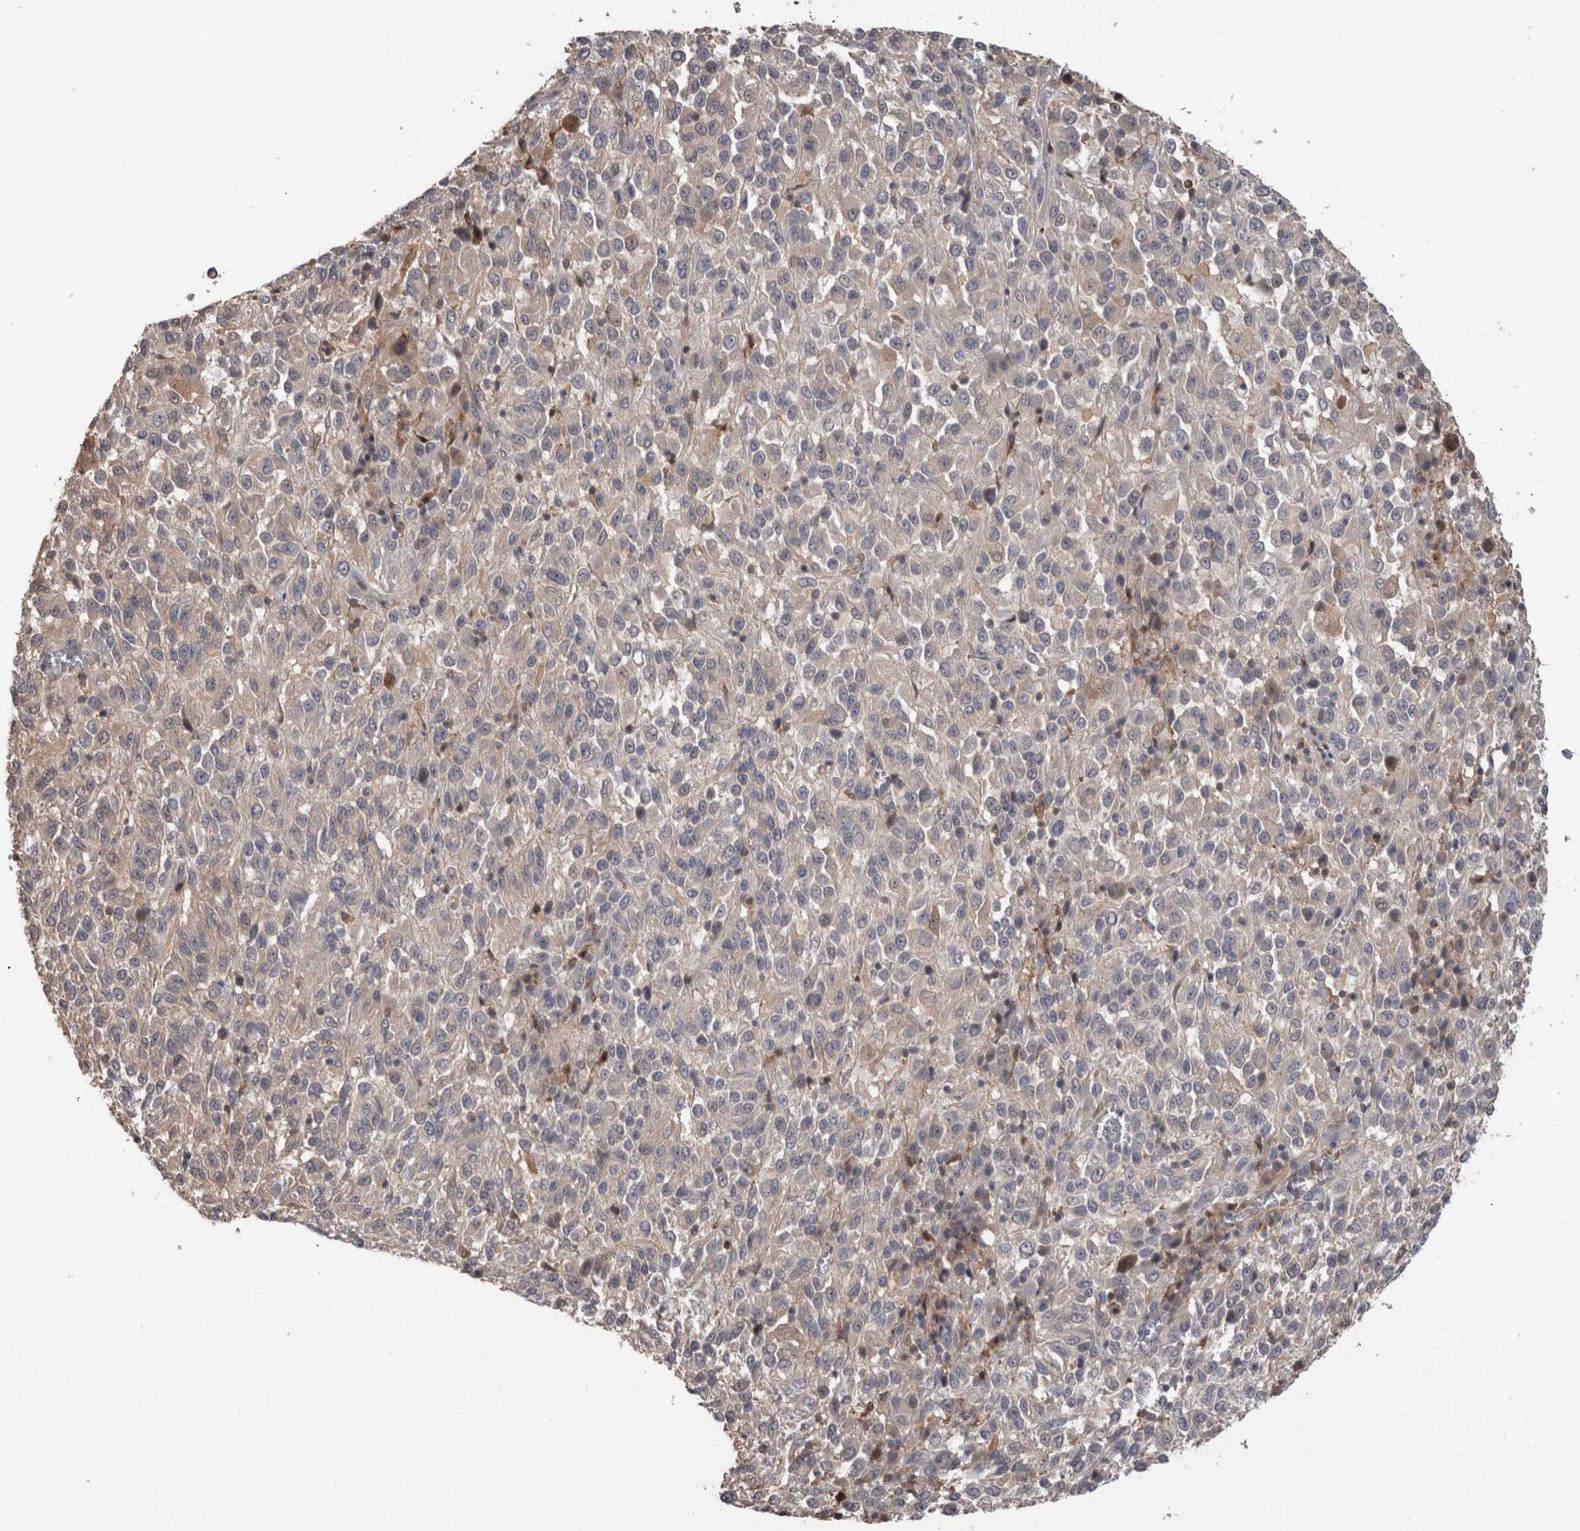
{"staining": {"intensity": "negative", "quantity": "none", "location": "none"}, "tissue": "melanoma", "cell_type": "Tumor cells", "image_type": "cancer", "snomed": [{"axis": "morphology", "description": "Malignant melanoma, Metastatic site"}, {"axis": "topography", "description": "Lung"}], "caption": "Immunohistochemistry histopathology image of neoplastic tissue: malignant melanoma (metastatic site) stained with DAB (3,3'-diaminobenzidine) shows no significant protein expression in tumor cells.", "gene": "USH1G", "patient": {"sex": "male", "age": 64}}